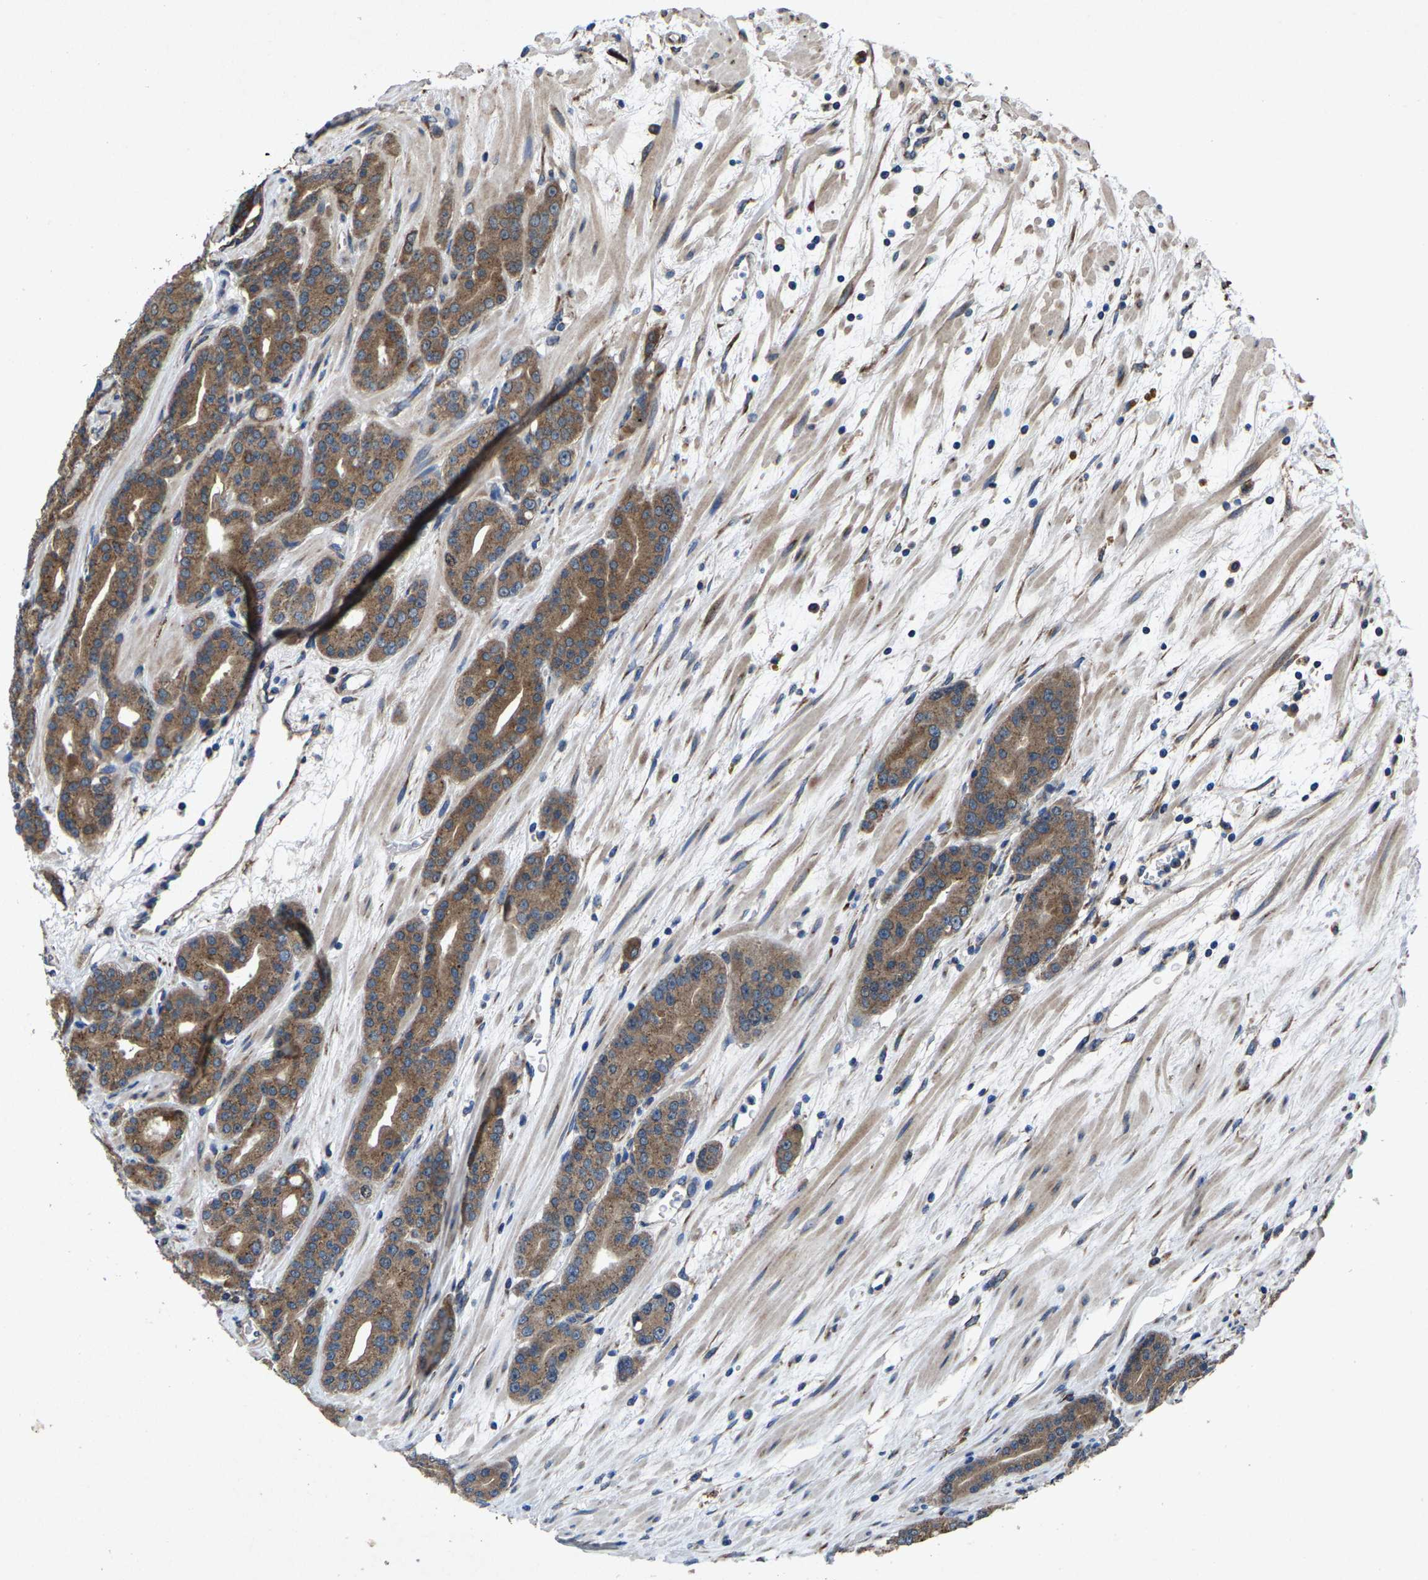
{"staining": {"intensity": "moderate", "quantity": ">75%", "location": "cytoplasmic/membranous"}, "tissue": "prostate cancer", "cell_type": "Tumor cells", "image_type": "cancer", "snomed": [{"axis": "morphology", "description": "Adenocarcinoma, High grade"}, {"axis": "topography", "description": "Prostate"}], "caption": "Immunohistochemistry (IHC) micrograph of high-grade adenocarcinoma (prostate) stained for a protein (brown), which shows medium levels of moderate cytoplasmic/membranous expression in about >75% of tumor cells.", "gene": "PDP1", "patient": {"sex": "male", "age": 71}}